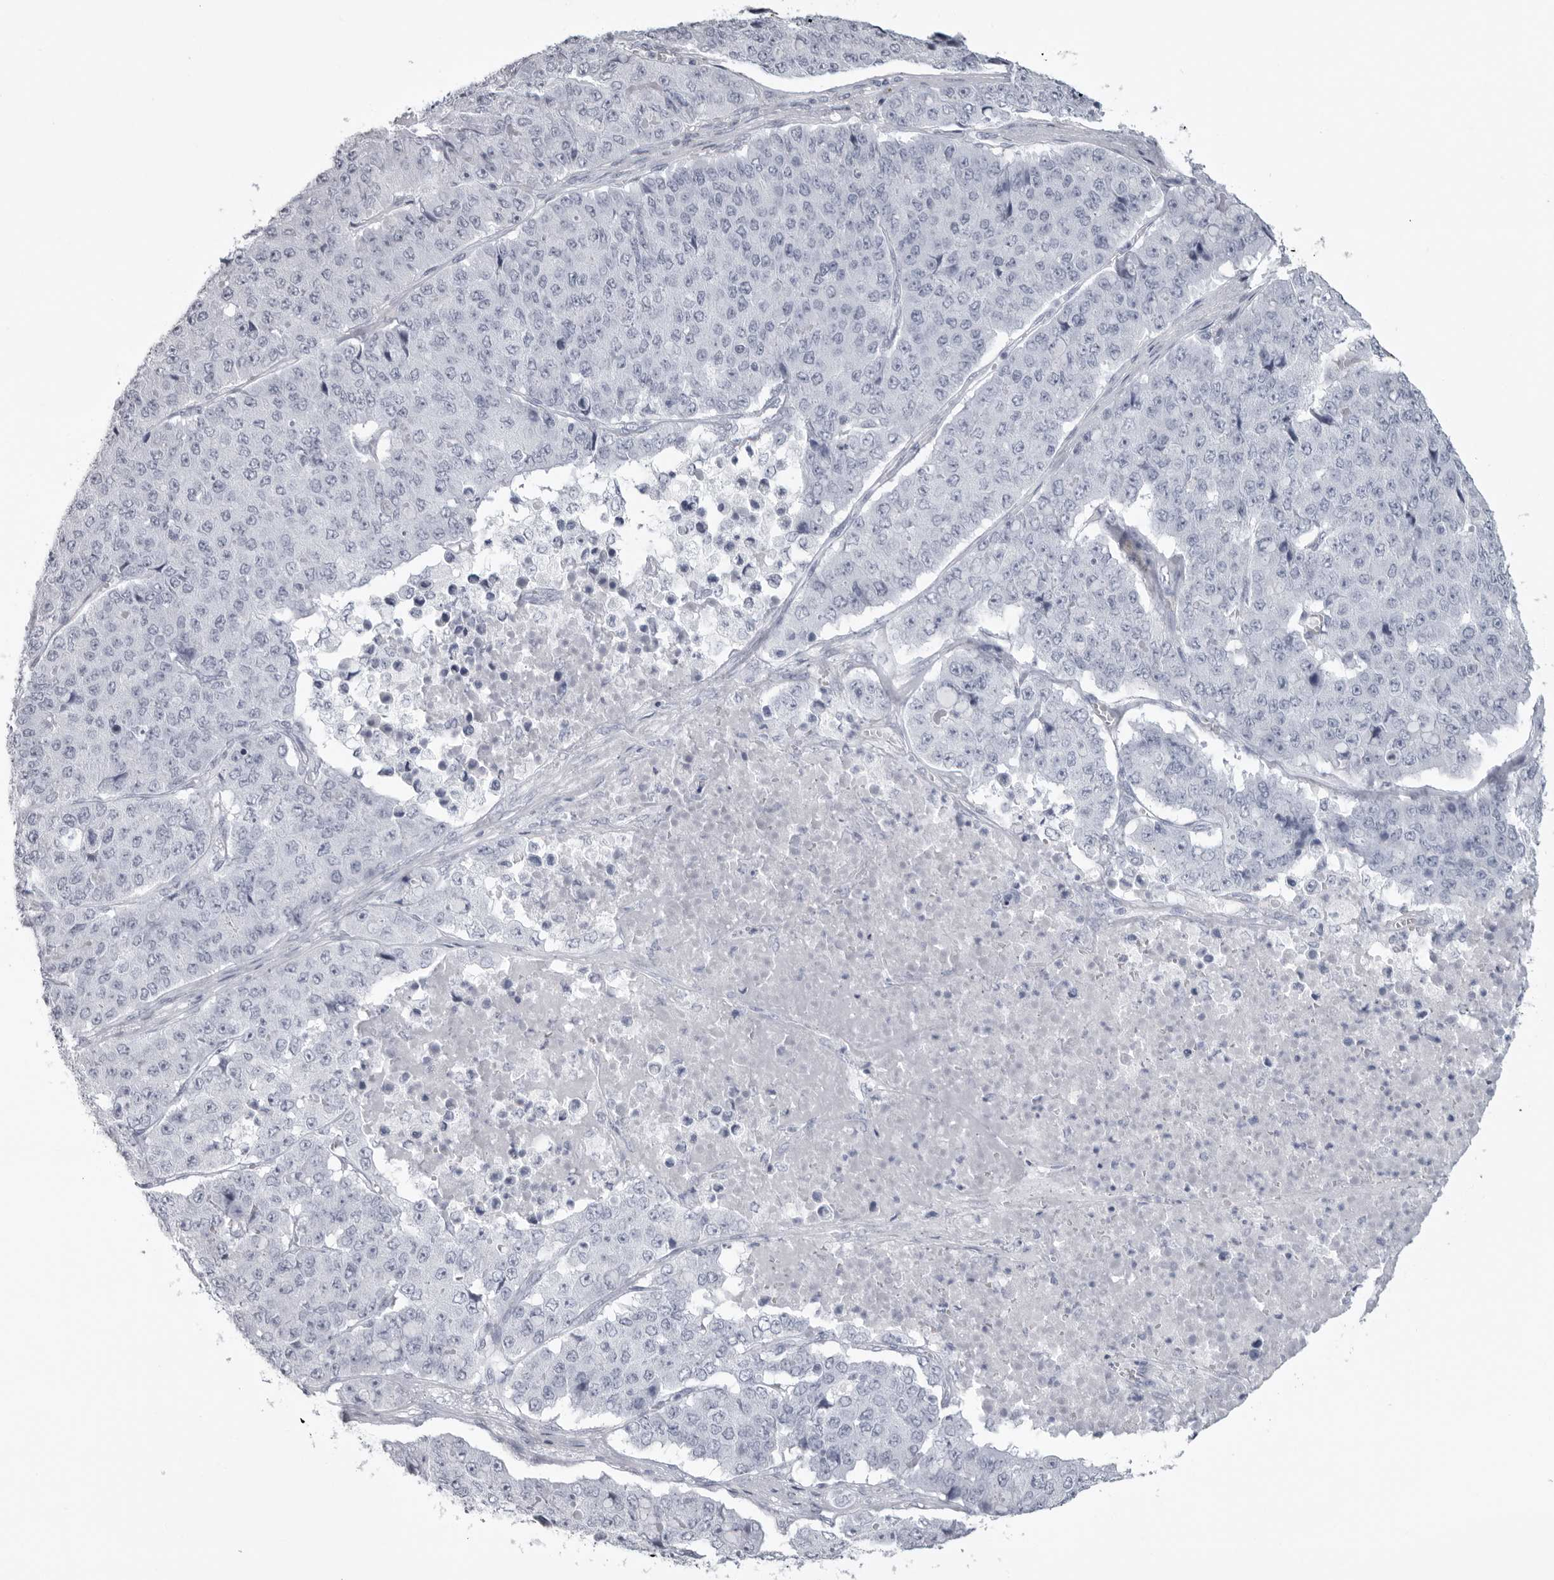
{"staining": {"intensity": "negative", "quantity": "none", "location": "none"}, "tissue": "pancreatic cancer", "cell_type": "Tumor cells", "image_type": "cancer", "snomed": [{"axis": "morphology", "description": "Adenocarcinoma, NOS"}, {"axis": "topography", "description": "Pancreas"}], "caption": "Tumor cells are negative for brown protein staining in pancreatic adenocarcinoma. (DAB immunohistochemistry (IHC), high magnification).", "gene": "KLK9", "patient": {"sex": "male", "age": 50}}